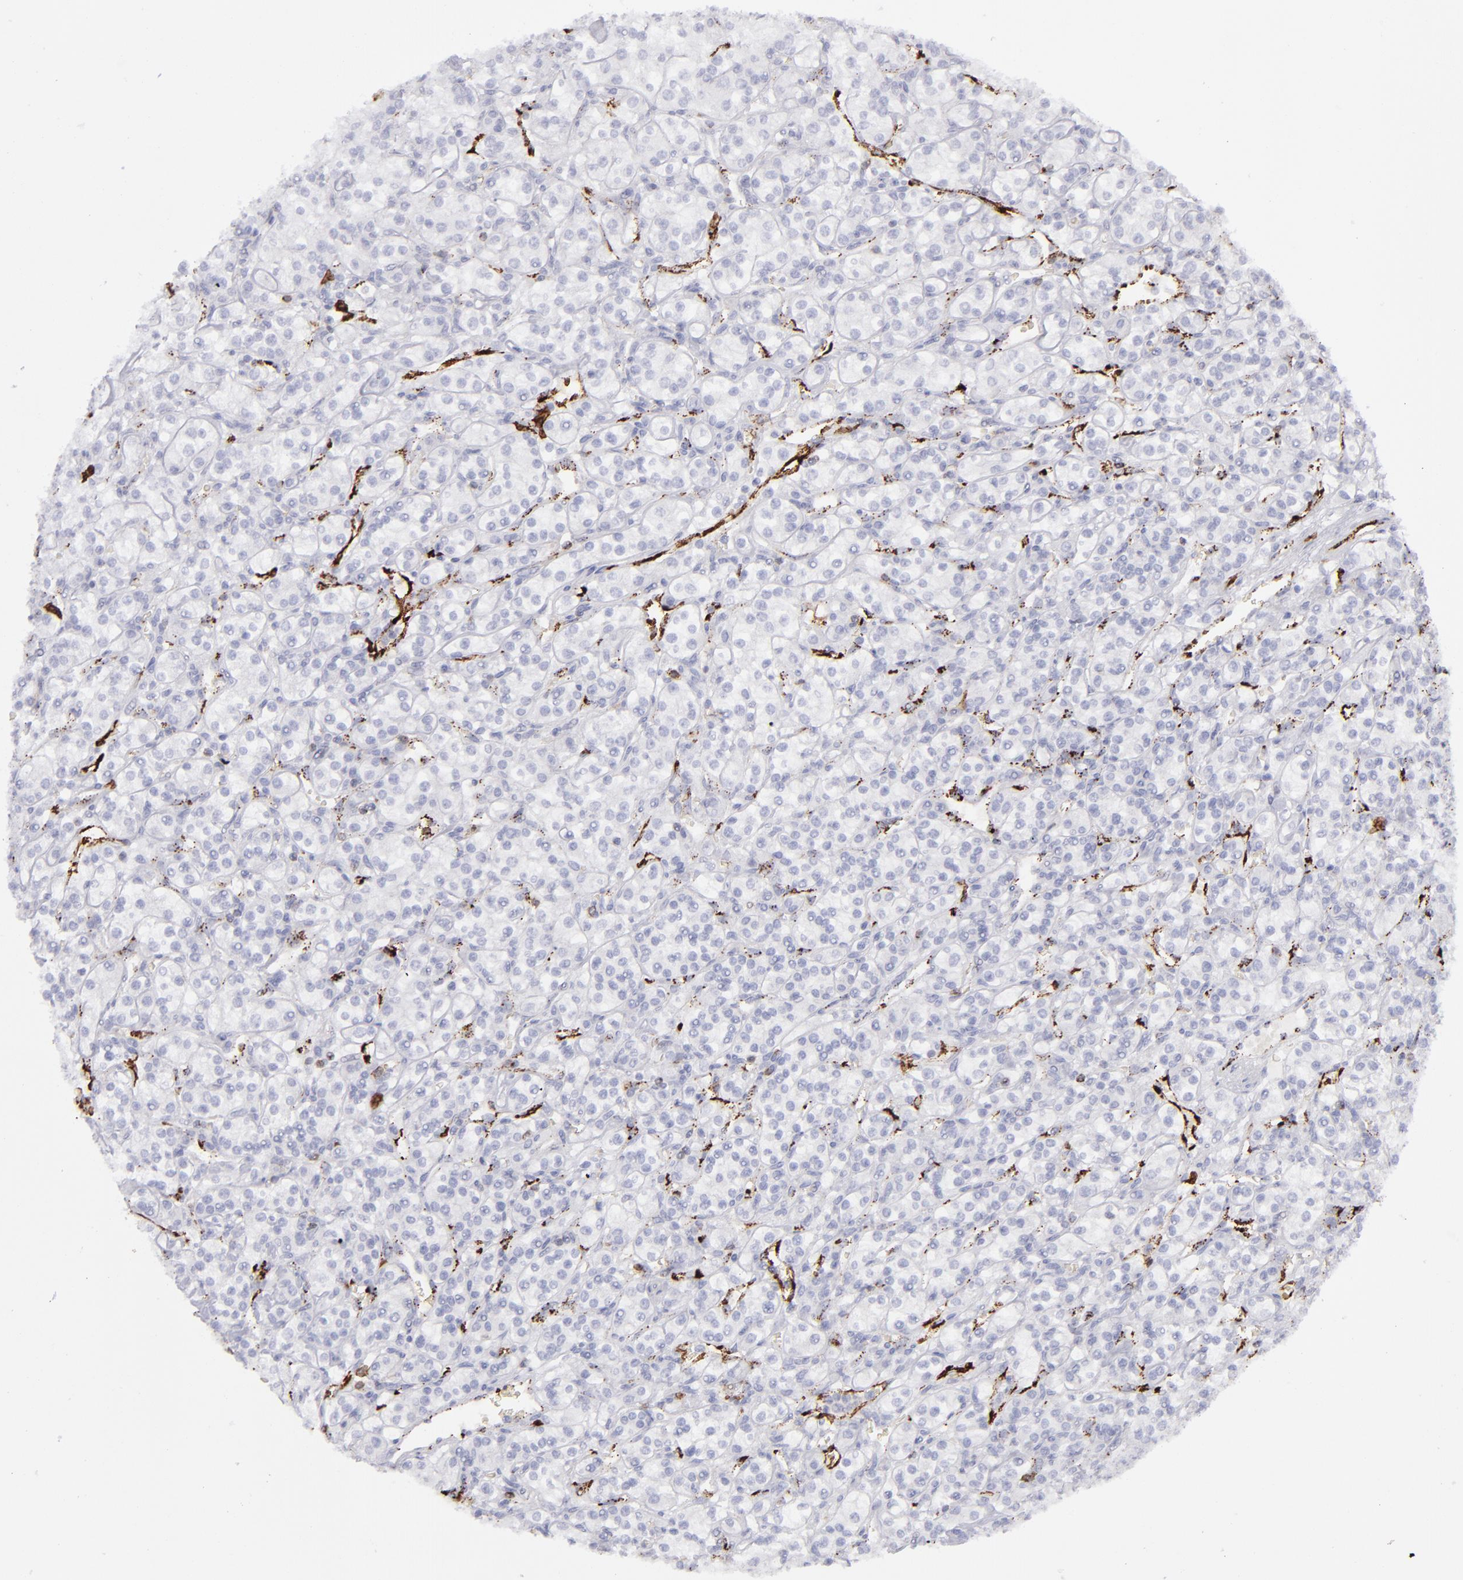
{"staining": {"intensity": "negative", "quantity": "none", "location": "none"}, "tissue": "renal cancer", "cell_type": "Tumor cells", "image_type": "cancer", "snomed": [{"axis": "morphology", "description": "Adenocarcinoma, NOS"}, {"axis": "topography", "description": "Kidney"}], "caption": "Tumor cells show no significant protein positivity in renal cancer (adenocarcinoma).", "gene": "CD27", "patient": {"sex": "male", "age": 77}}